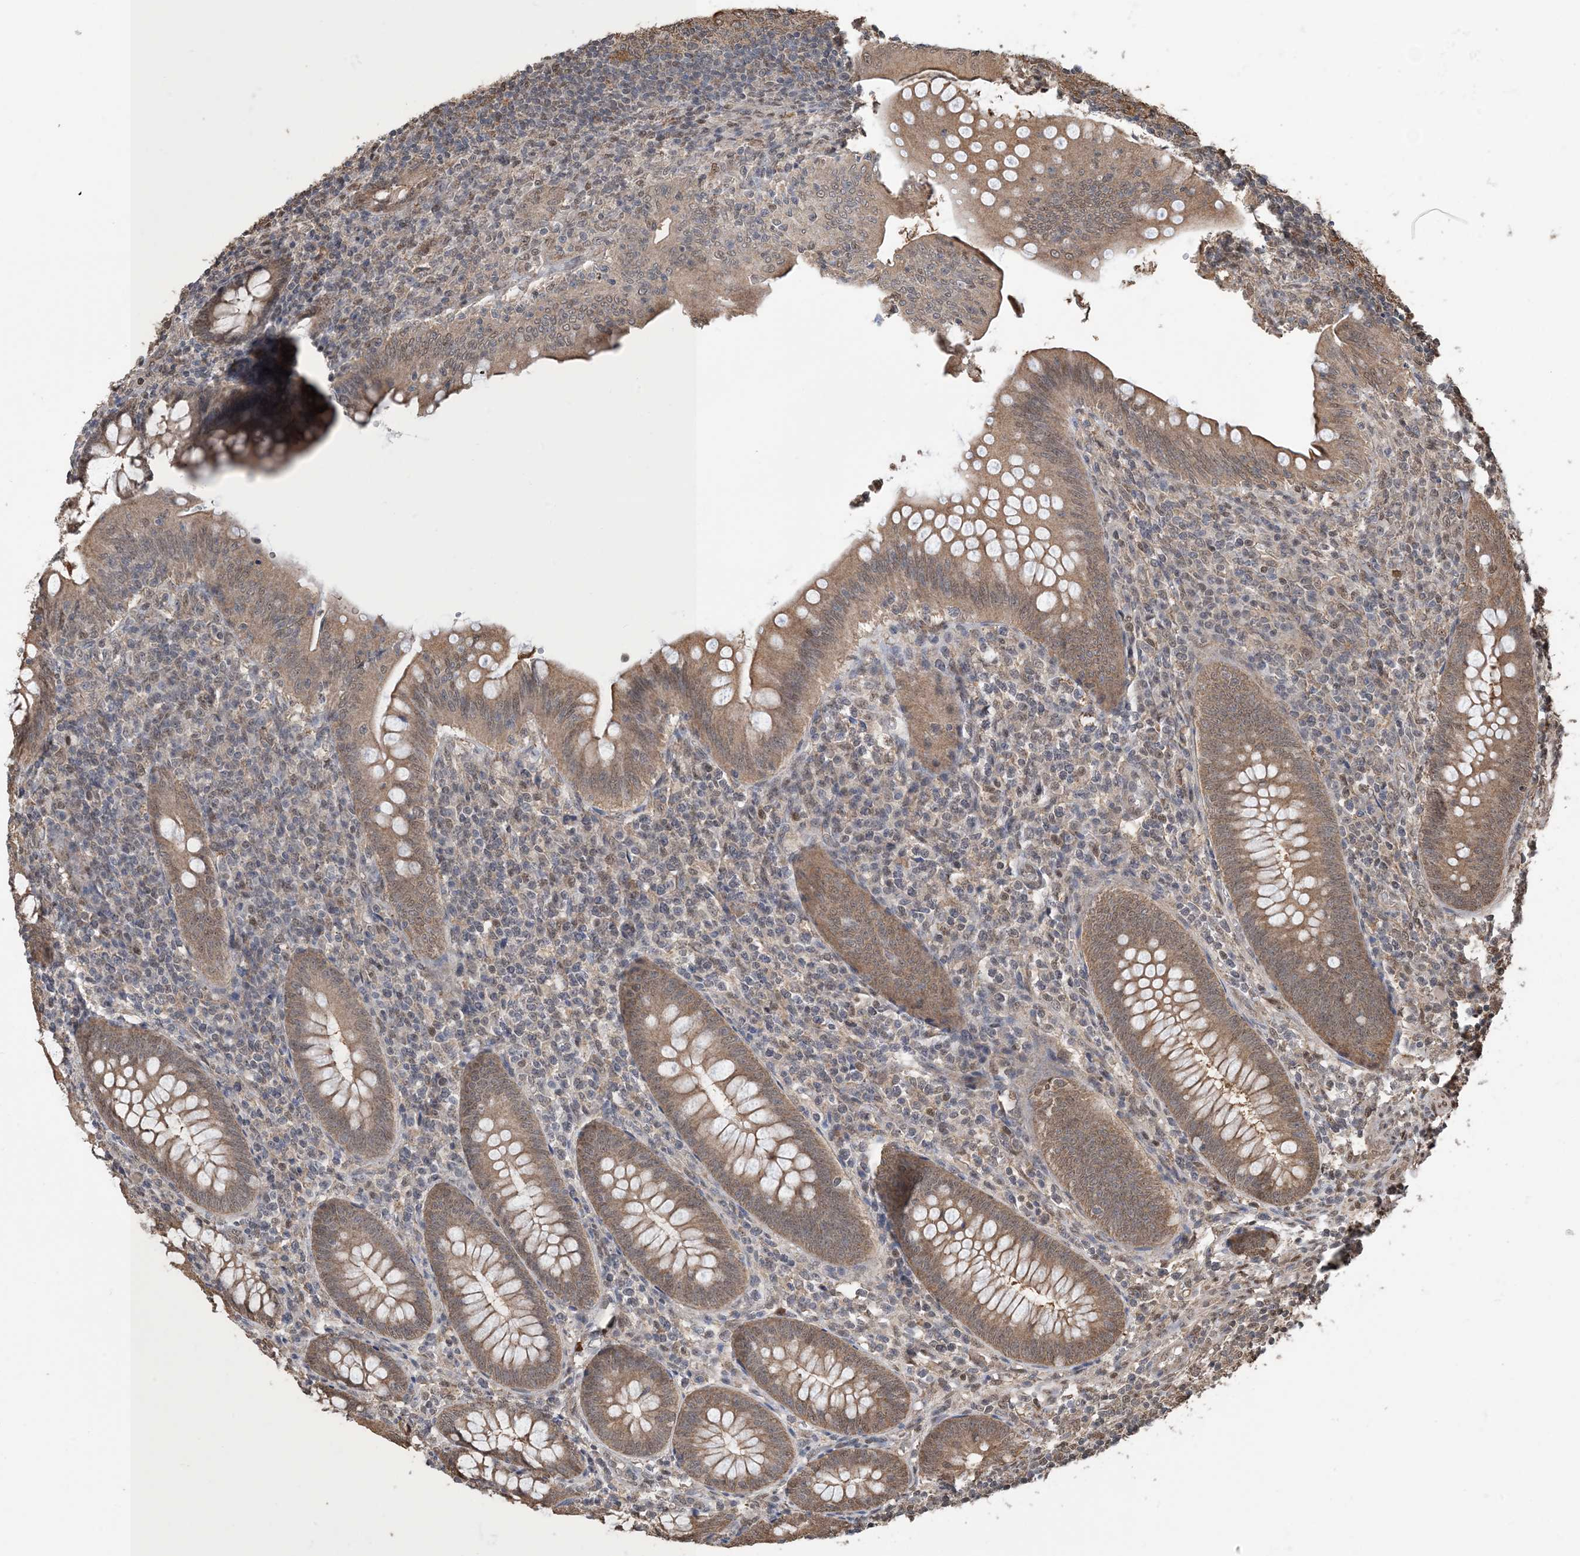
{"staining": {"intensity": "moderate", "quantity": ">75%", "location": "cytoplasmic/membranous"}, "tissue": "appendix", "cell_type": "Glandular cells", "image_type": "normal", "snomed": [{"axis": "morphology", "description": "Normal tissue, NOS"}, {"axis": "topography", "description": "Appendix"}], "caption": "Appendix stained for a protein (brown) exhibits moderate cytoplasmic/membranous positive staining in approximately >75% of glandular cells.", "gene": "HSPA1A", "patient": {"sex": "male", "age": 14}}